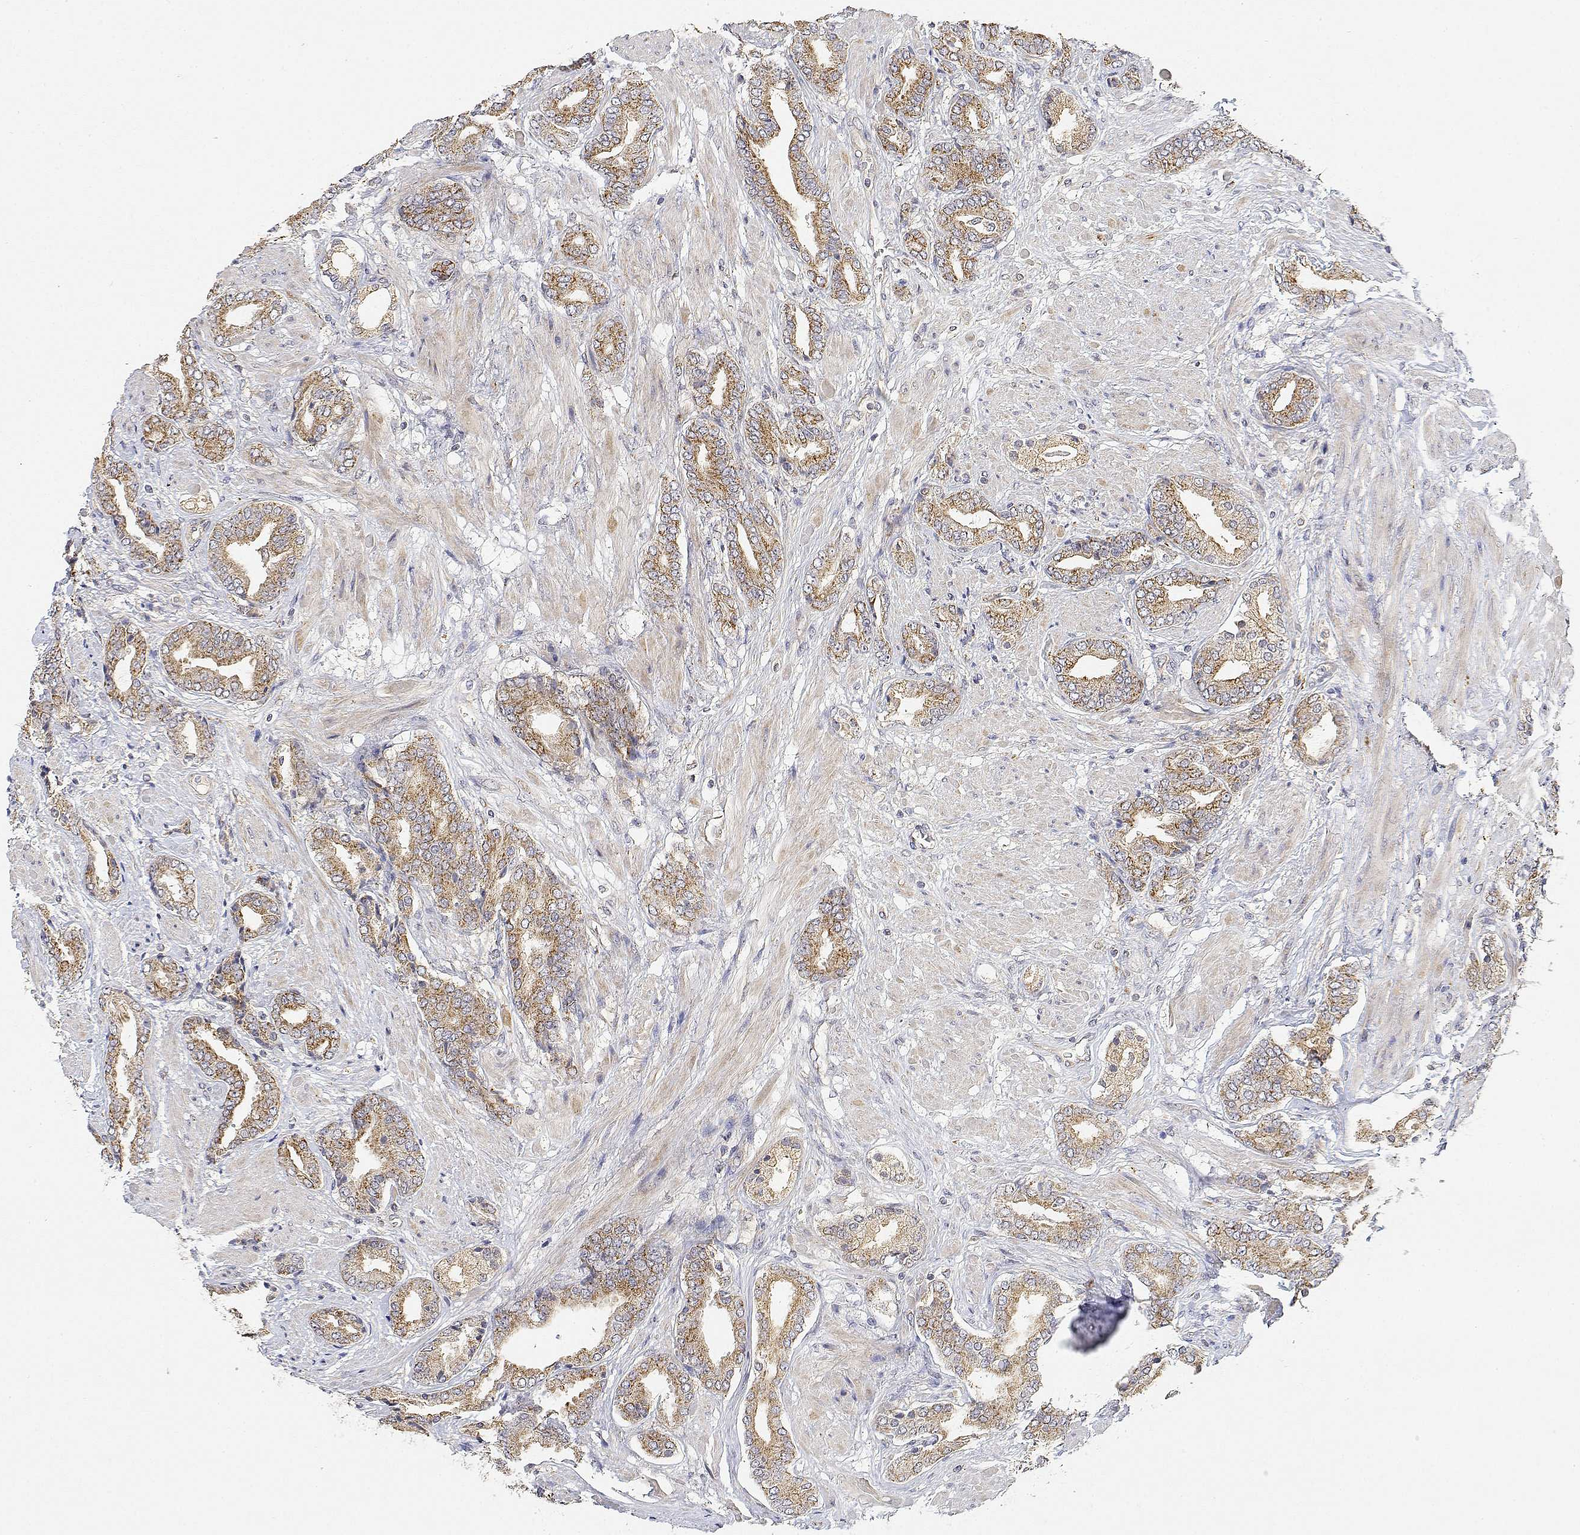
{"staining": {"intensity": "moderate", "quantity": ">75%", "location": "cytoplasmic/membranous"}, "tissue": "prostate cancer", "cell_type": "Tumor cells", "image_type": "cancer", "snomed": [{"axis": "morphology", "description": "Adenocarcinoma, High grade"}, {"axis": "topography", "description": "Prostate"}], "caption": "Immunohistochemistry (IHC) (DAB (3,3'-diaminobenzidine)) staining of human prostate high-grade adenocarcinoma exhibits moderate cytoplasmic/membranous protein staining in approximately >75% of tumor cells. The protein of interest is shown in brown color, while the nuclei are stained blue.", "gene": "LONRF3", "patient": {"sex": "male", "age": 56}}